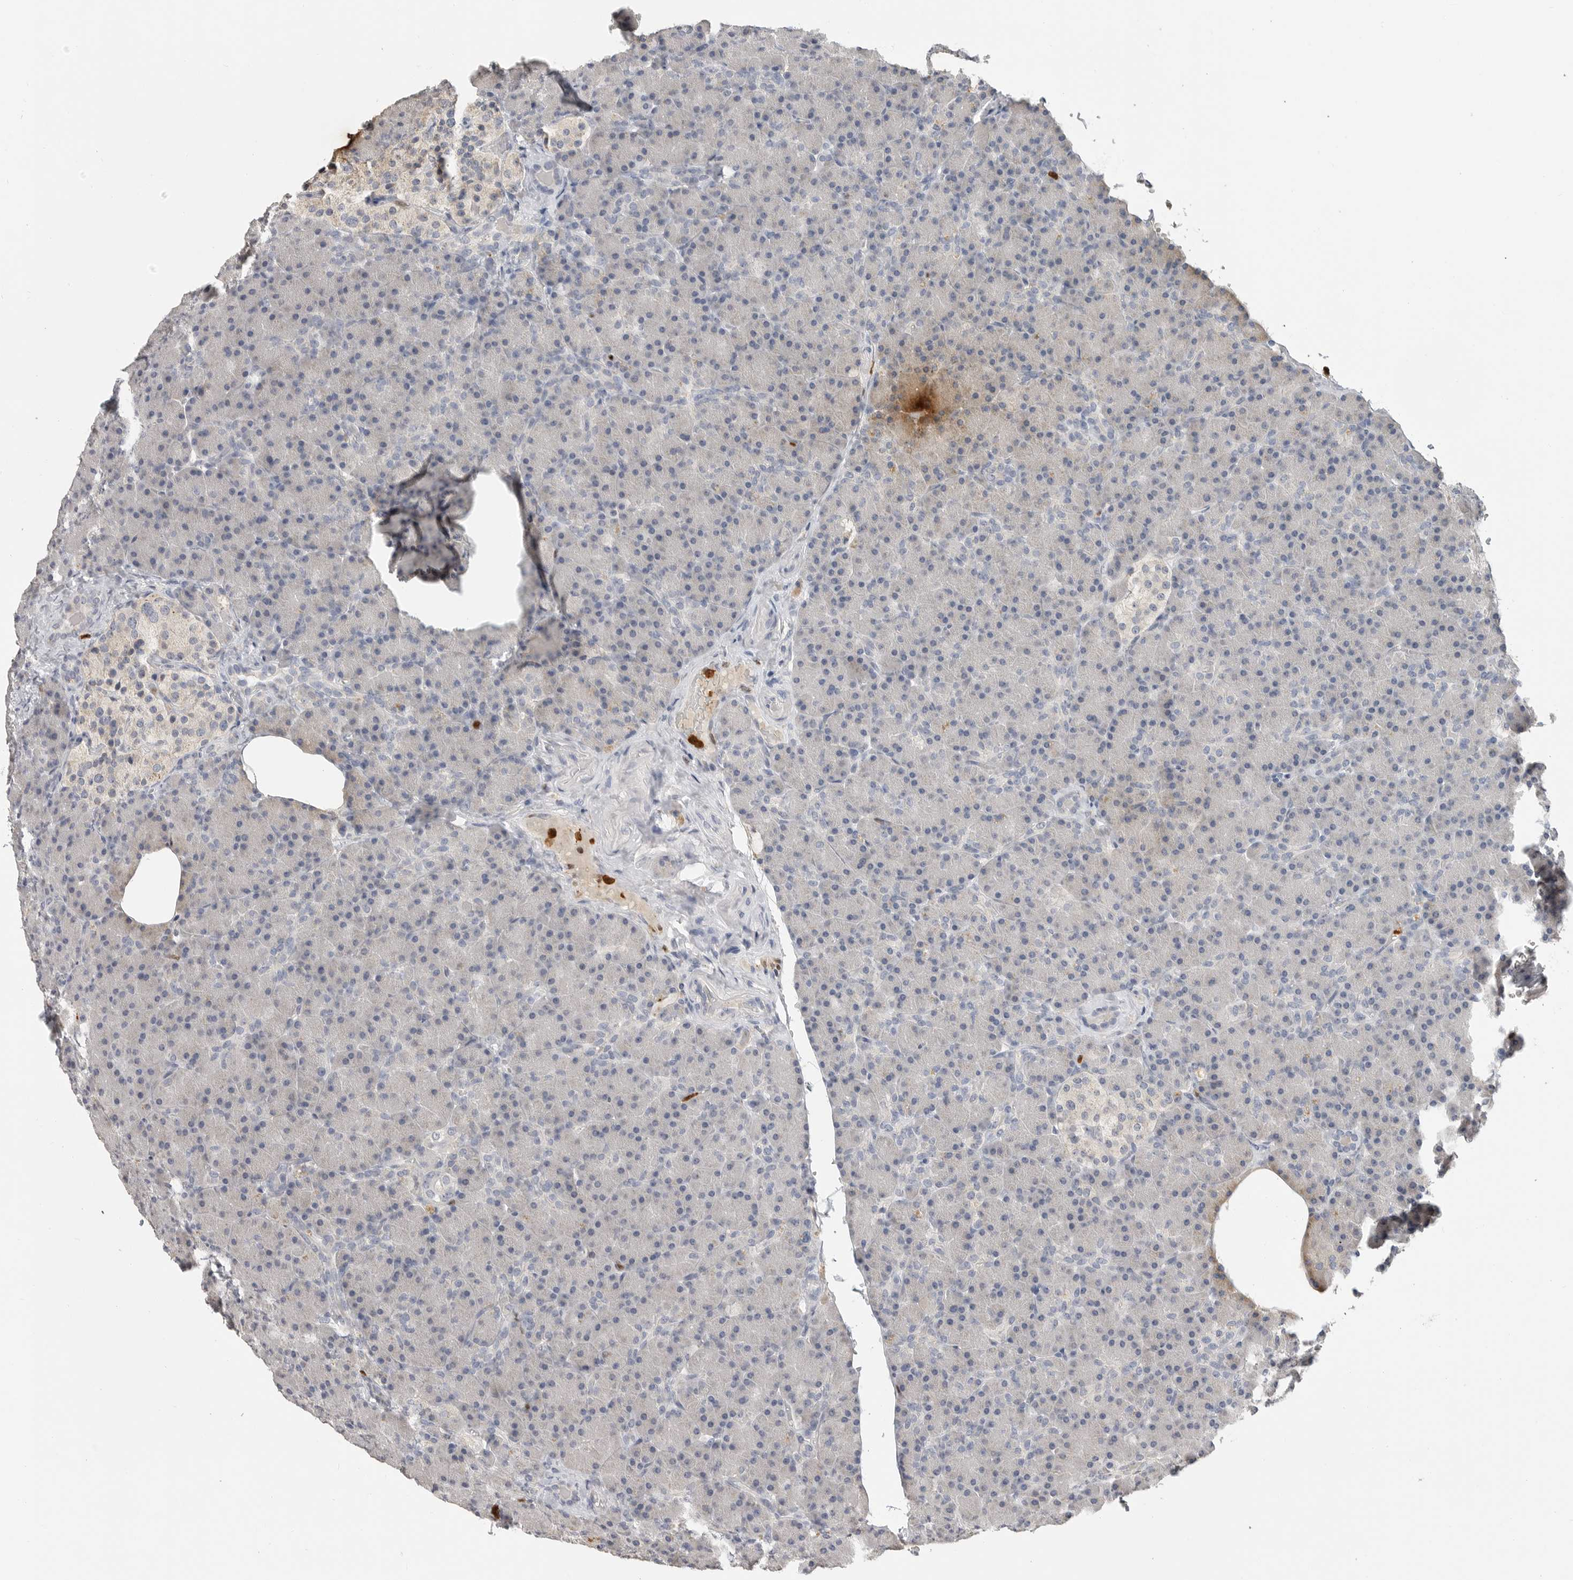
{"staining": {"intensity": "negative", "quantity": "none", "location": "none"}, "tissue": "pancreas", "cell_type": "Exocrine glandular cells", "image_type": "normal", "snomed": [{"axis": "morphology", "description": "Normal tissue, NOS"}, {"axis": "topography", "description": "Pancreas"}], "caption": "The IHC histopathology image has no significant staining in exocrine glandular cells of pancreas.", "gene": "LTBR", "patient": {"sex": "female", "age": 43}}